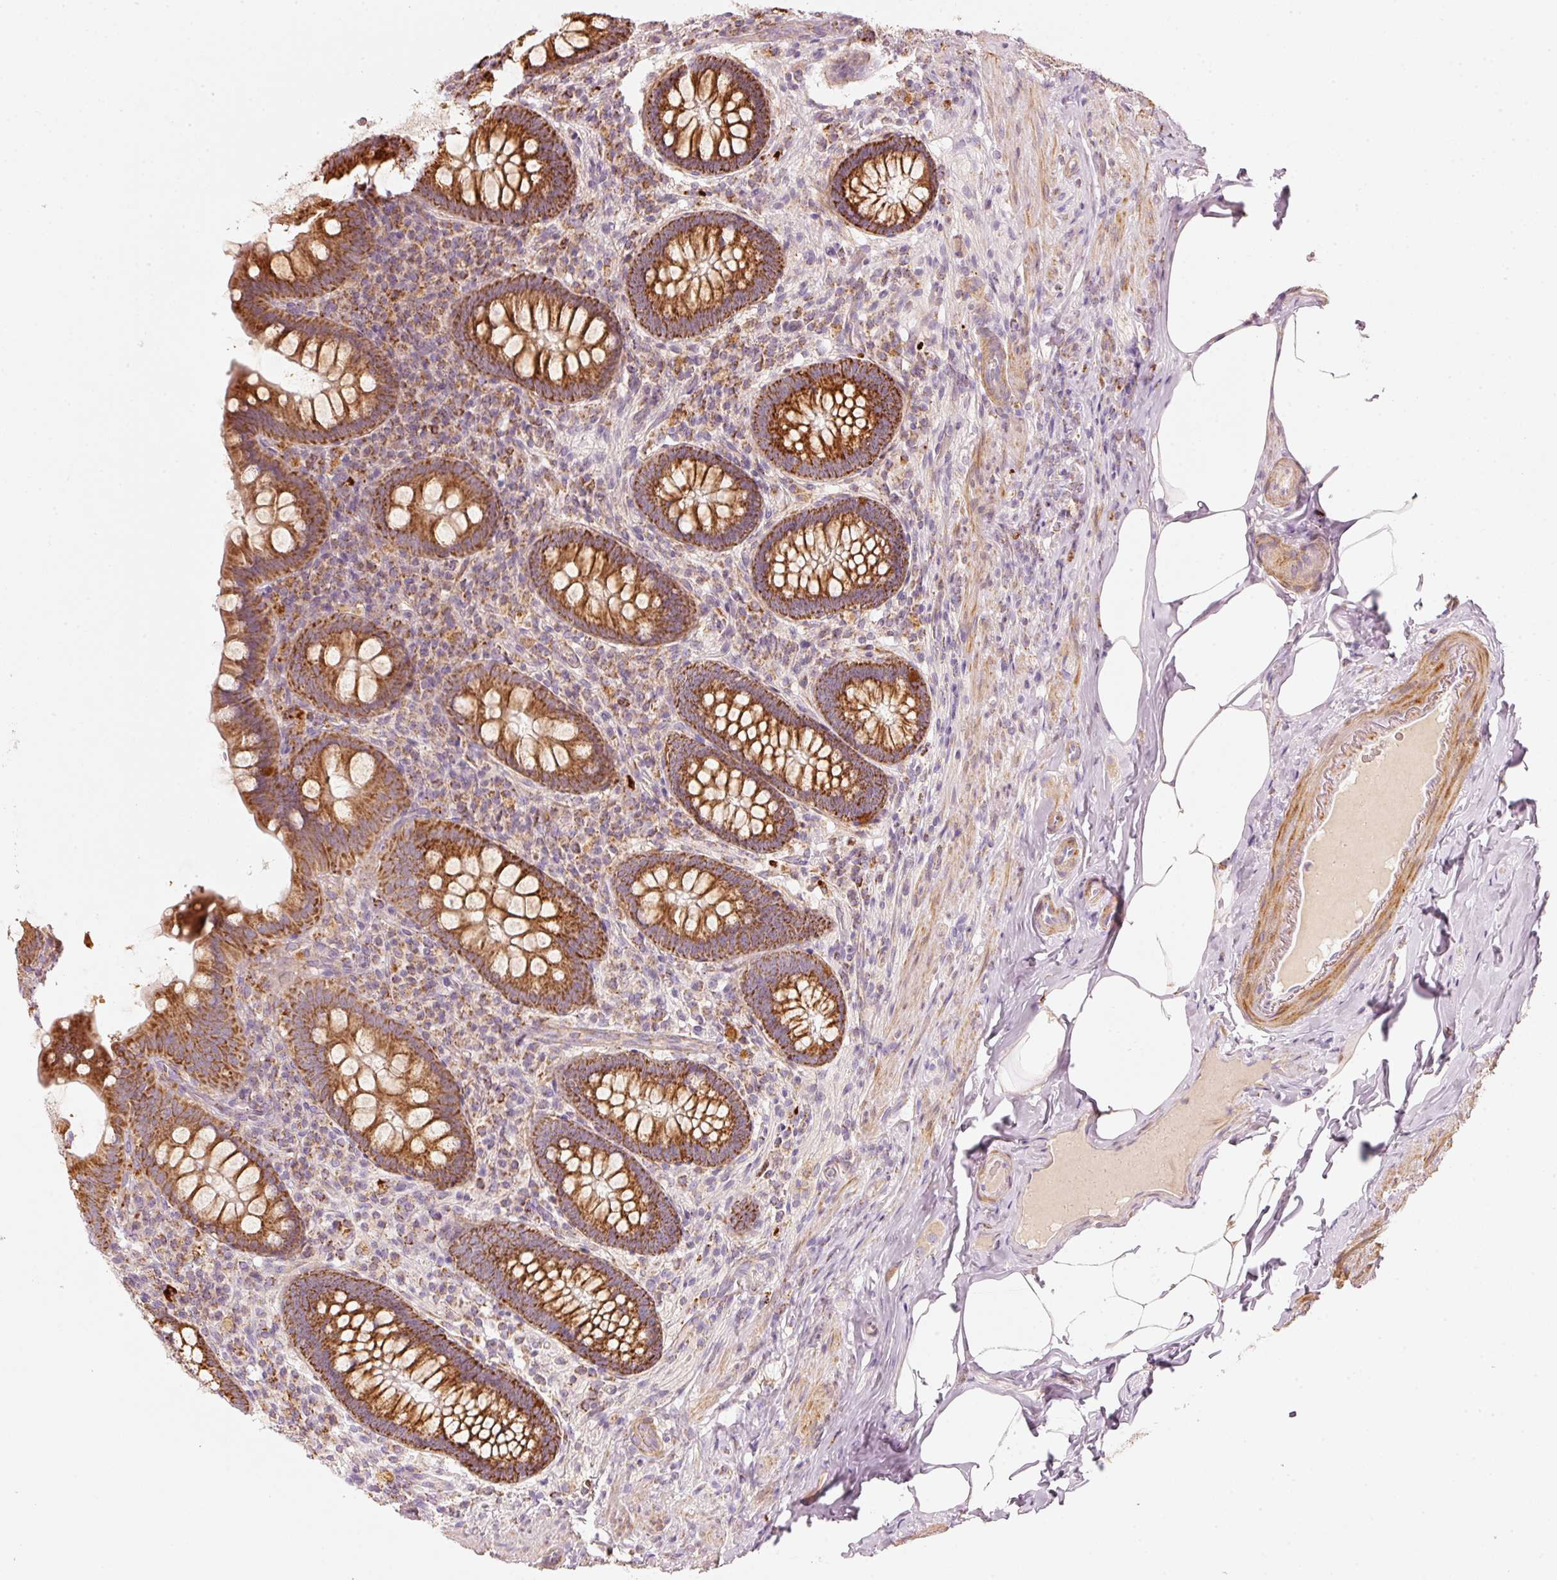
{"staining": {"intensity": "strong", "quantity": ">75%", "location": "cytoplasmic/membranous"}, "tissue": "appendix", "cell_type": "Glandular cells", "image_type": "normal", "snomed": [{"axis": "morphology", "description": "Normal tissue, NOS"}, {"axis": "topography", "description": "Appendix"}], "caption": "Brown immunohistochemical staining in unremarkable appendix reveals strong cytoplasmic/membranous positivity in approximately >75% of glandular cells.", "gene": "C17orf98", "patient": {"sex": "male", "age": 71}}